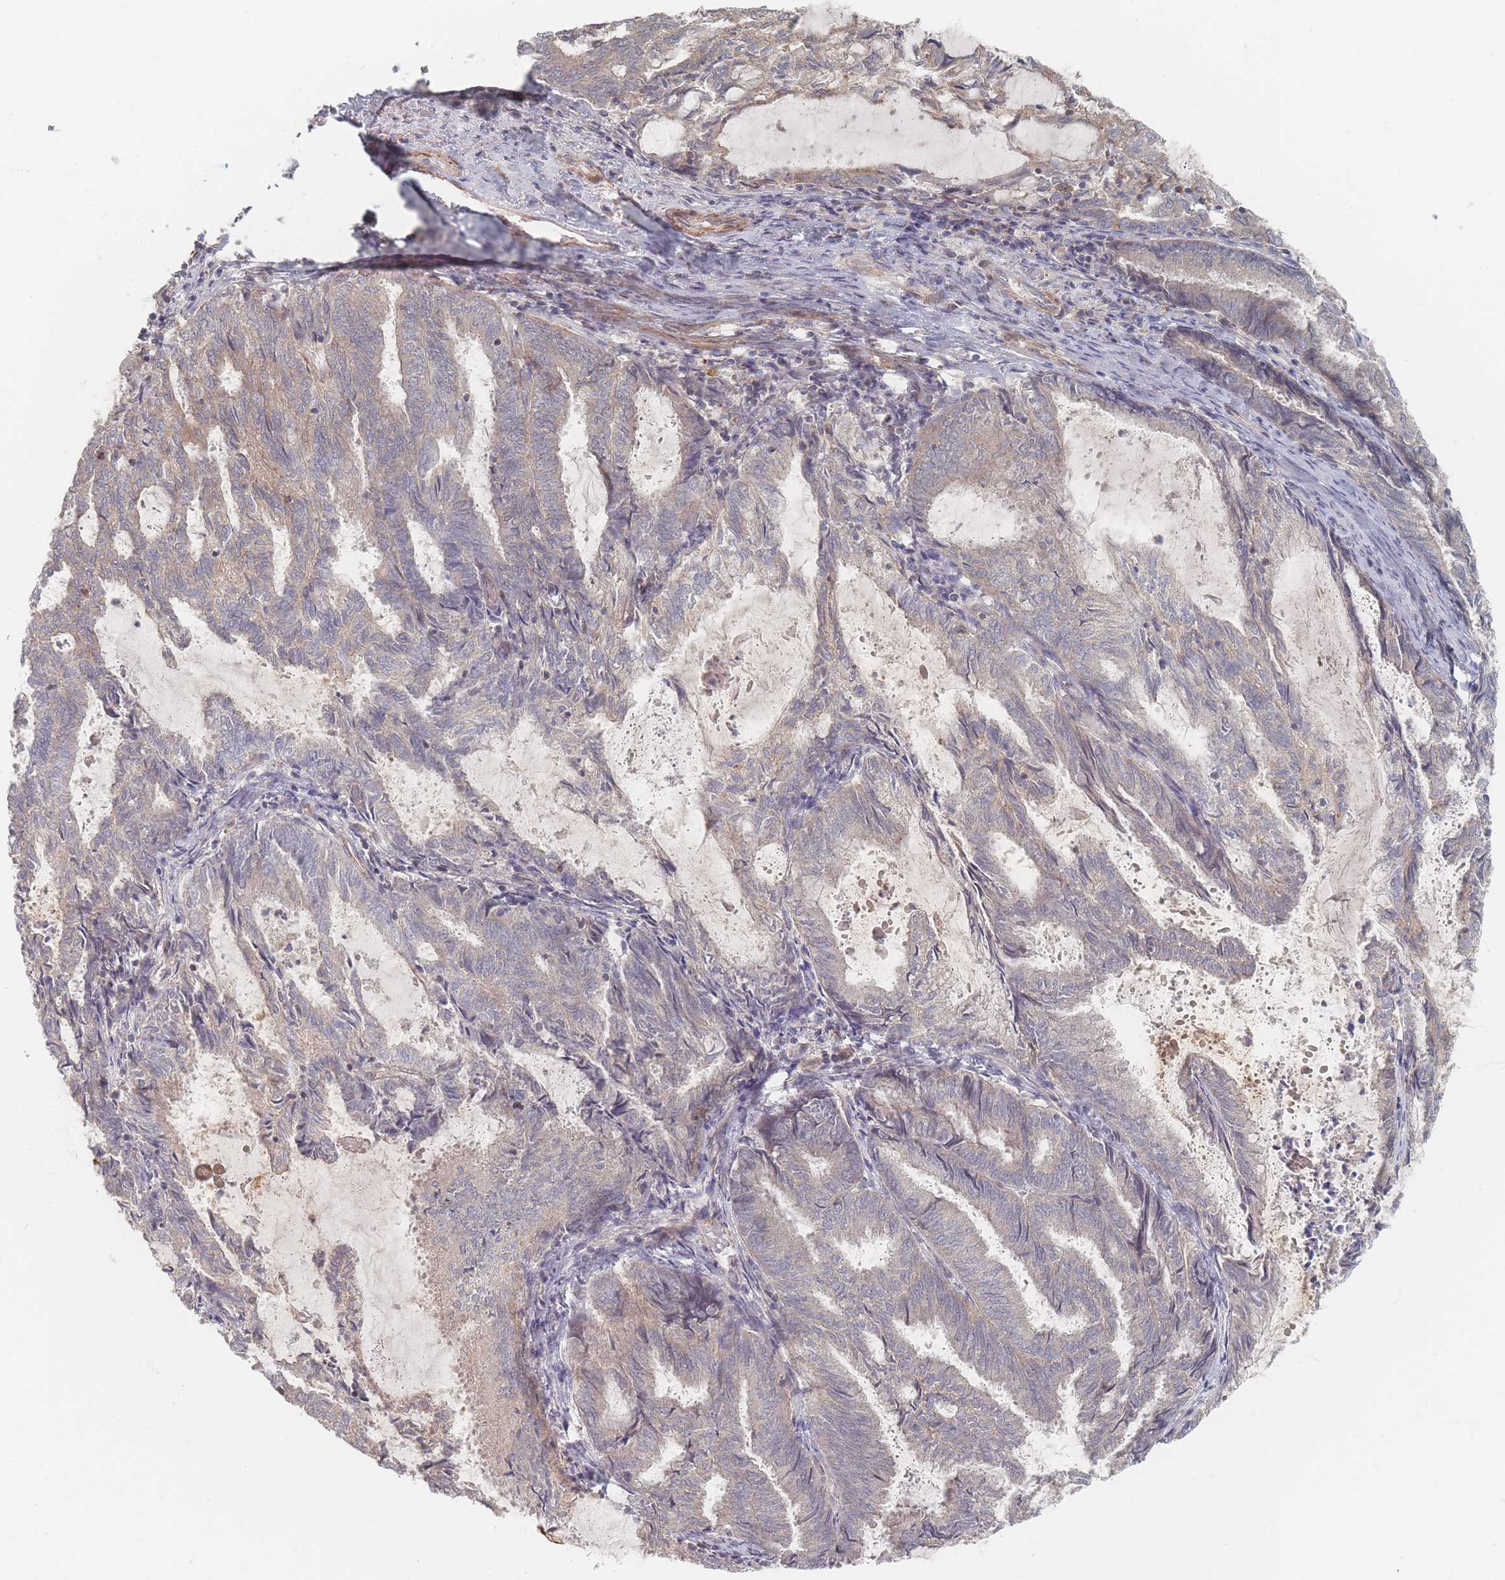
{"staining": {"intensity": "weak", "quantity": "<25%", "location": "cytoplasmic/membranous"}, "tissue": "endometrial cancer", "cell_type": "Tumor cells", "image_type": "cancer", "snomed": [{"axis": "morphology", "description": "Adenocarcinoma, NOS"}, {"axis": "topography", "description": "Endometrium"}], "caption": "High magnification brightfield microscopy of endometrial cancer stained with DAB (3,3'-diaminobenzidine) (brown) and counterstained with hematoxylin (blue): tumor cells show no significant staining.", "gene": "GLE1", "patient": {"sex": "female", "age": 80}}